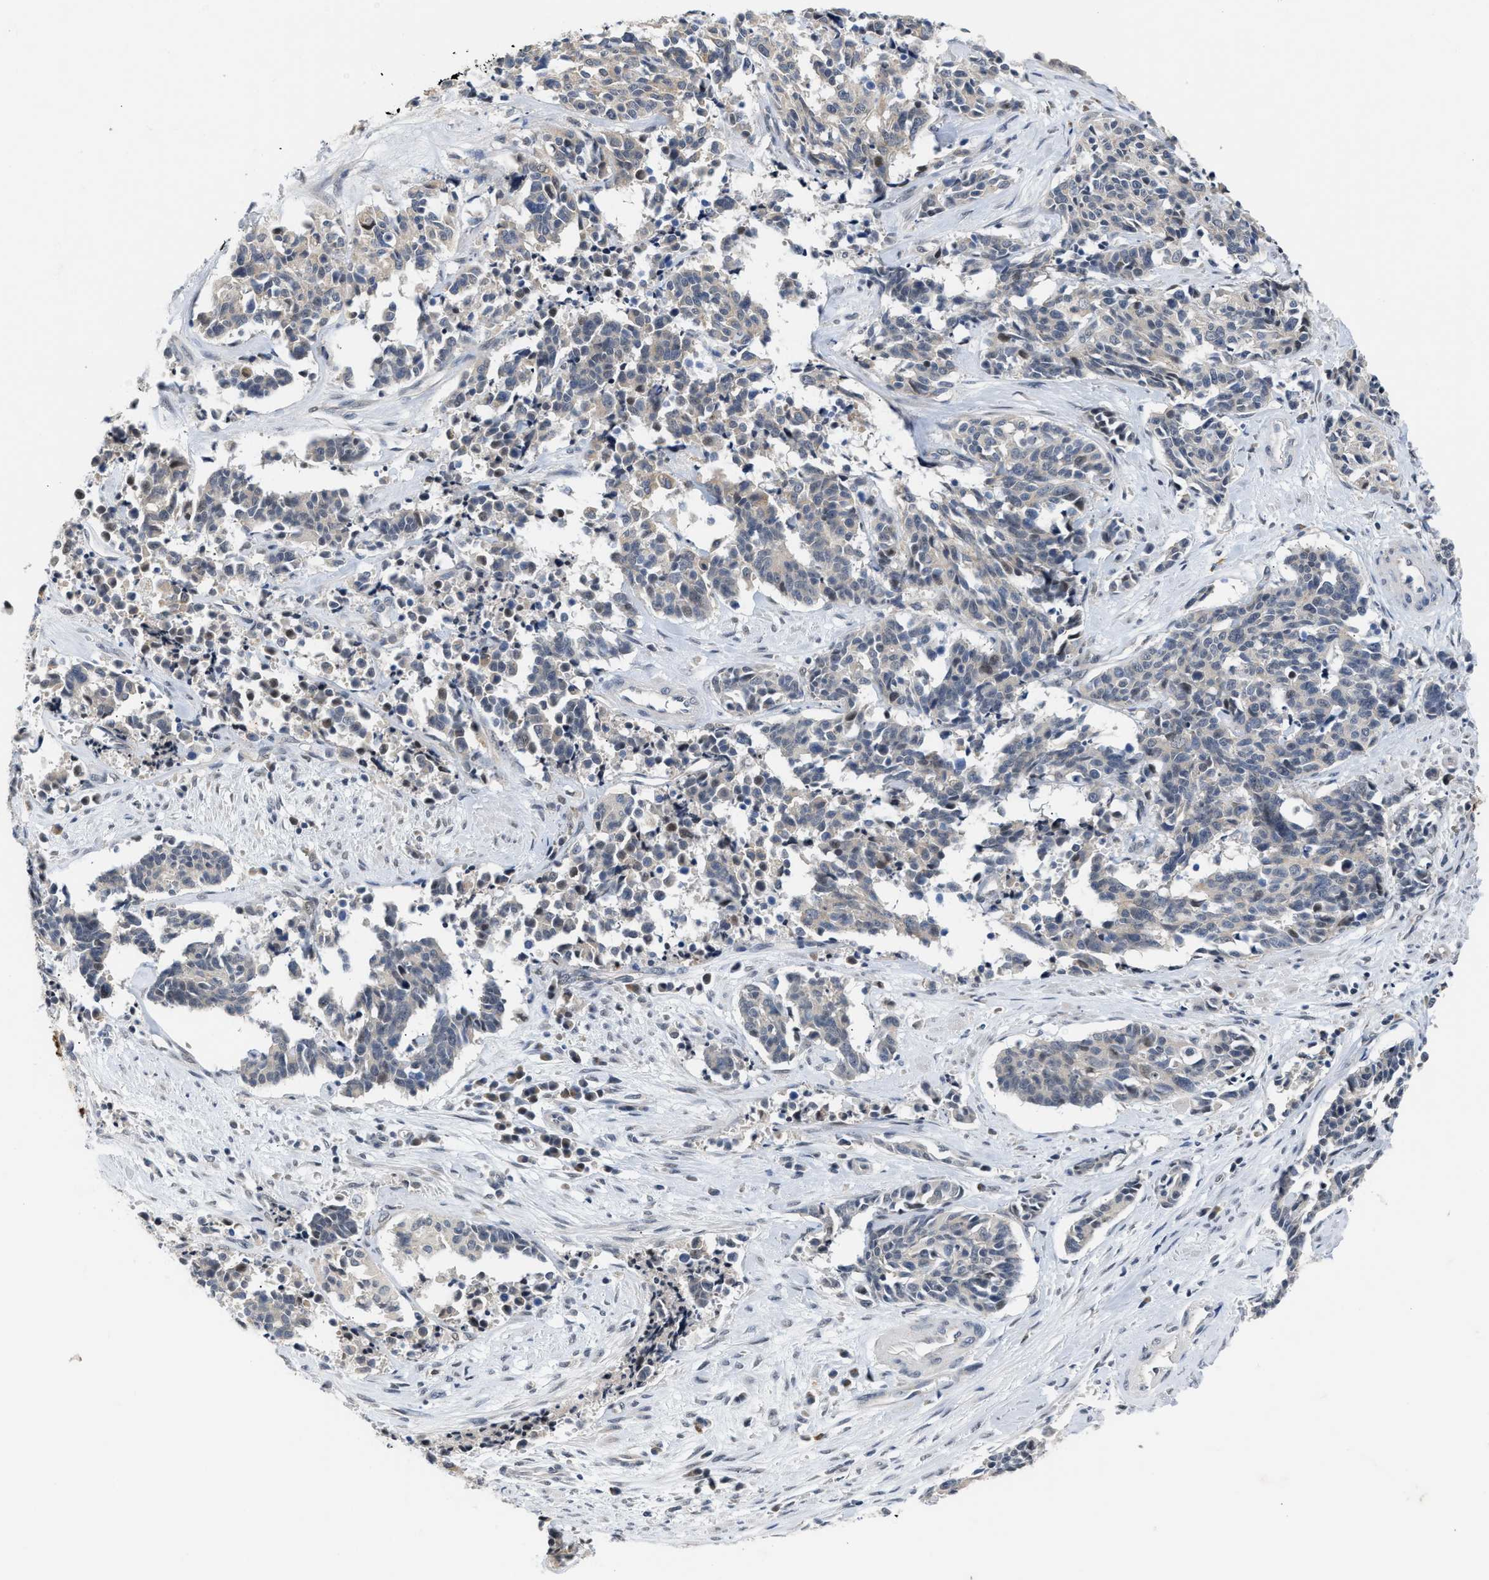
{"staining": {"intensity": "weak", "quantity": "<25%", "location": "cytoplasmic/membranous"}, "tissue": "cervical cancer", "cell_type": "Tumor cells", "image_type": "cancer", "snomed": [{"axis": "morphology", "description": "Squamous cell carcinoma, NOS"}, {"axis": "topography", "description": "Cervix"}], "caption": "This is an immunohistochemistry (IHC) micrograph of cervical cancer (squamous cell carcinoma). There is no positivity in tumor cells.", "gene": "TXNRD3", "patient": {"sex": "female", "age": 35}}